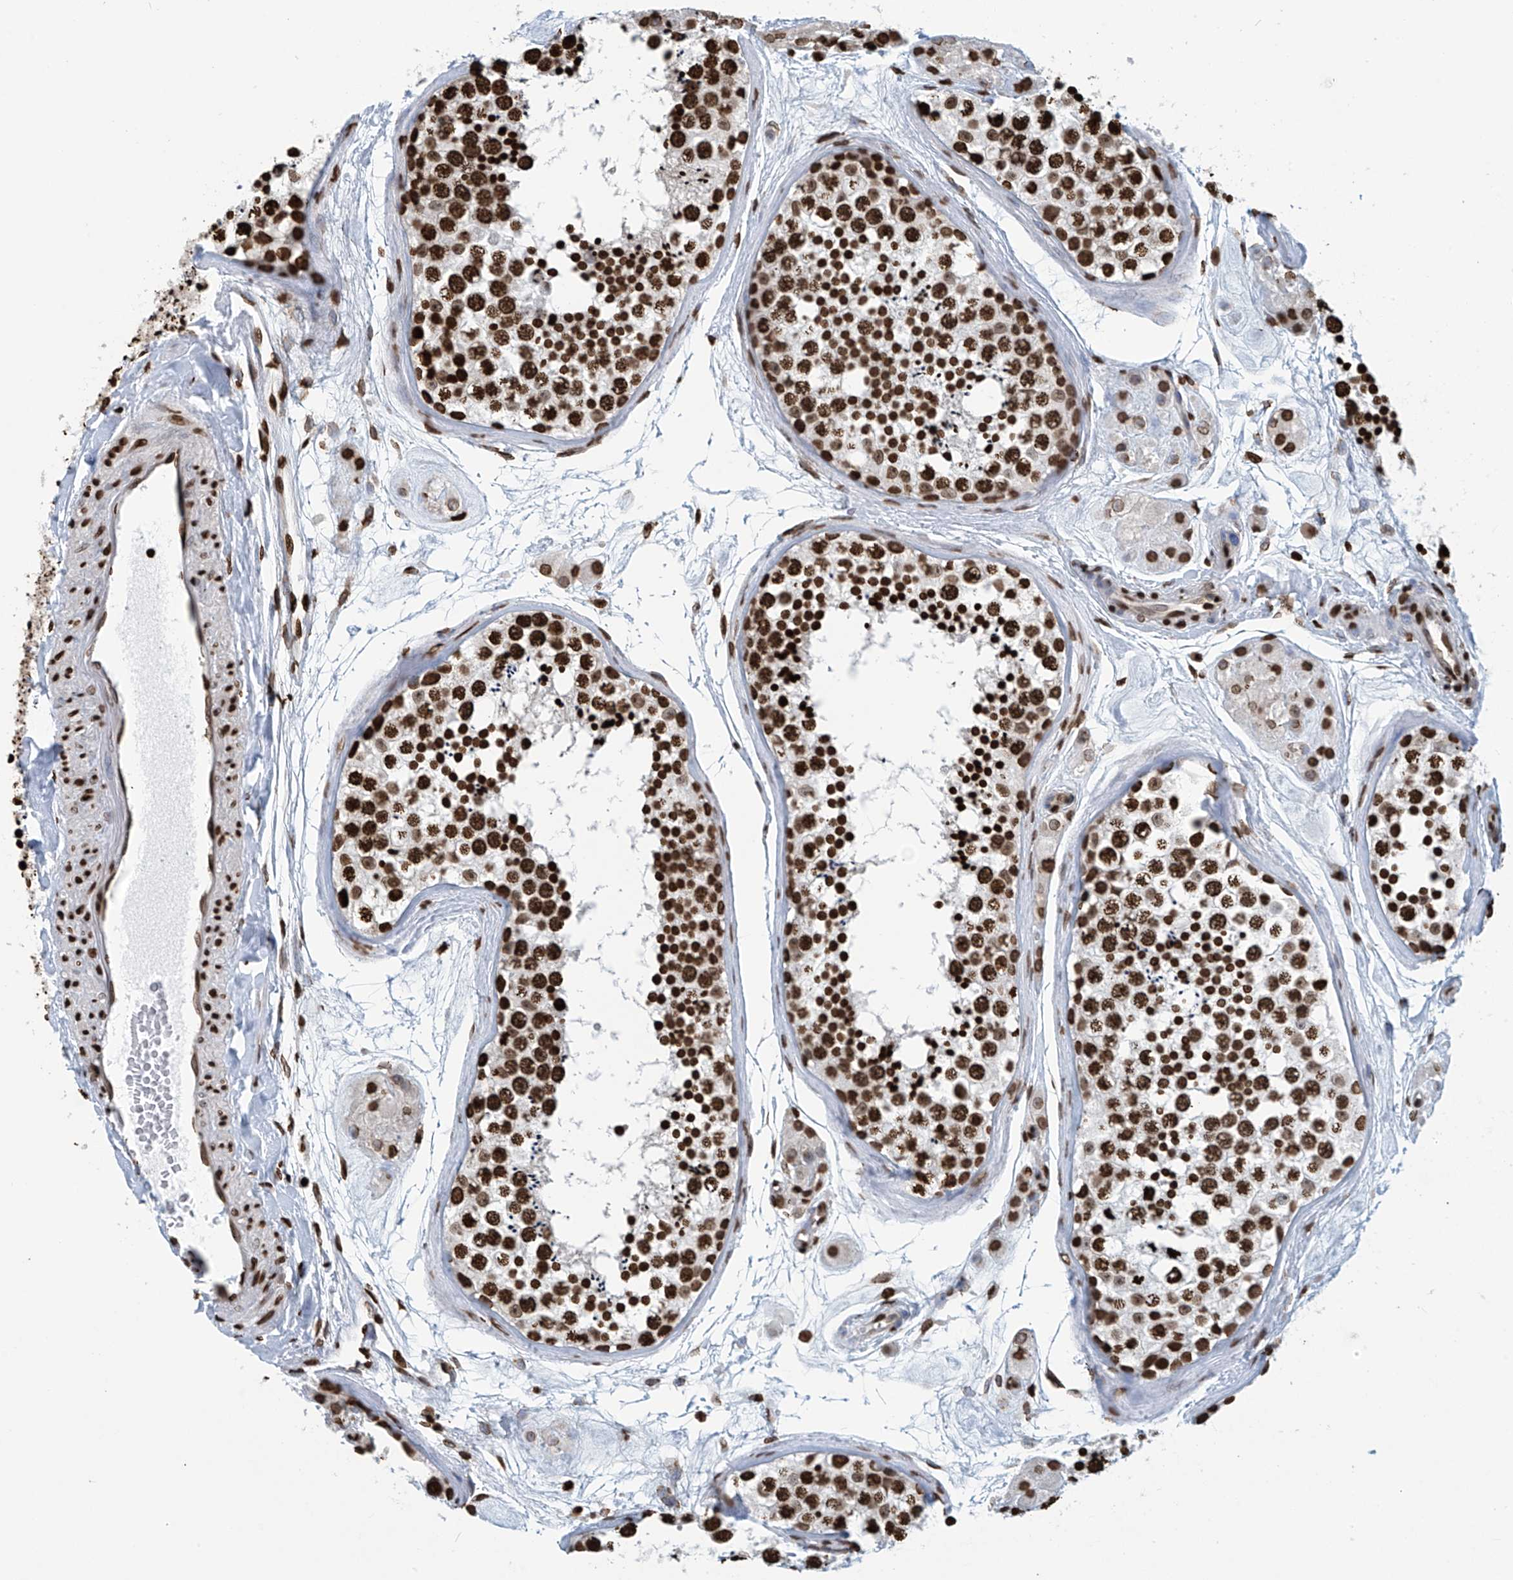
{"staining": {"intensity": "strong", "quantity": ">75%", "location": "nuclear"}, "tissue": "testis", "cell_type": "Cells in seminiferous ducts", "image_type": "normal", "snomed": [{"axis": "morphology", "description": "Normal tissue, NOS"}, {"axis": "topography", "description": "Testis"}], "caption": "Protein staining by immunohistochemistry (IHC) reveals strong nuclear expression in approximately >75% of cells in seminiferous ducts in unremarkable testis.", "gene": "DPPA2", "patient": {"sex": "male", "age": 56}}